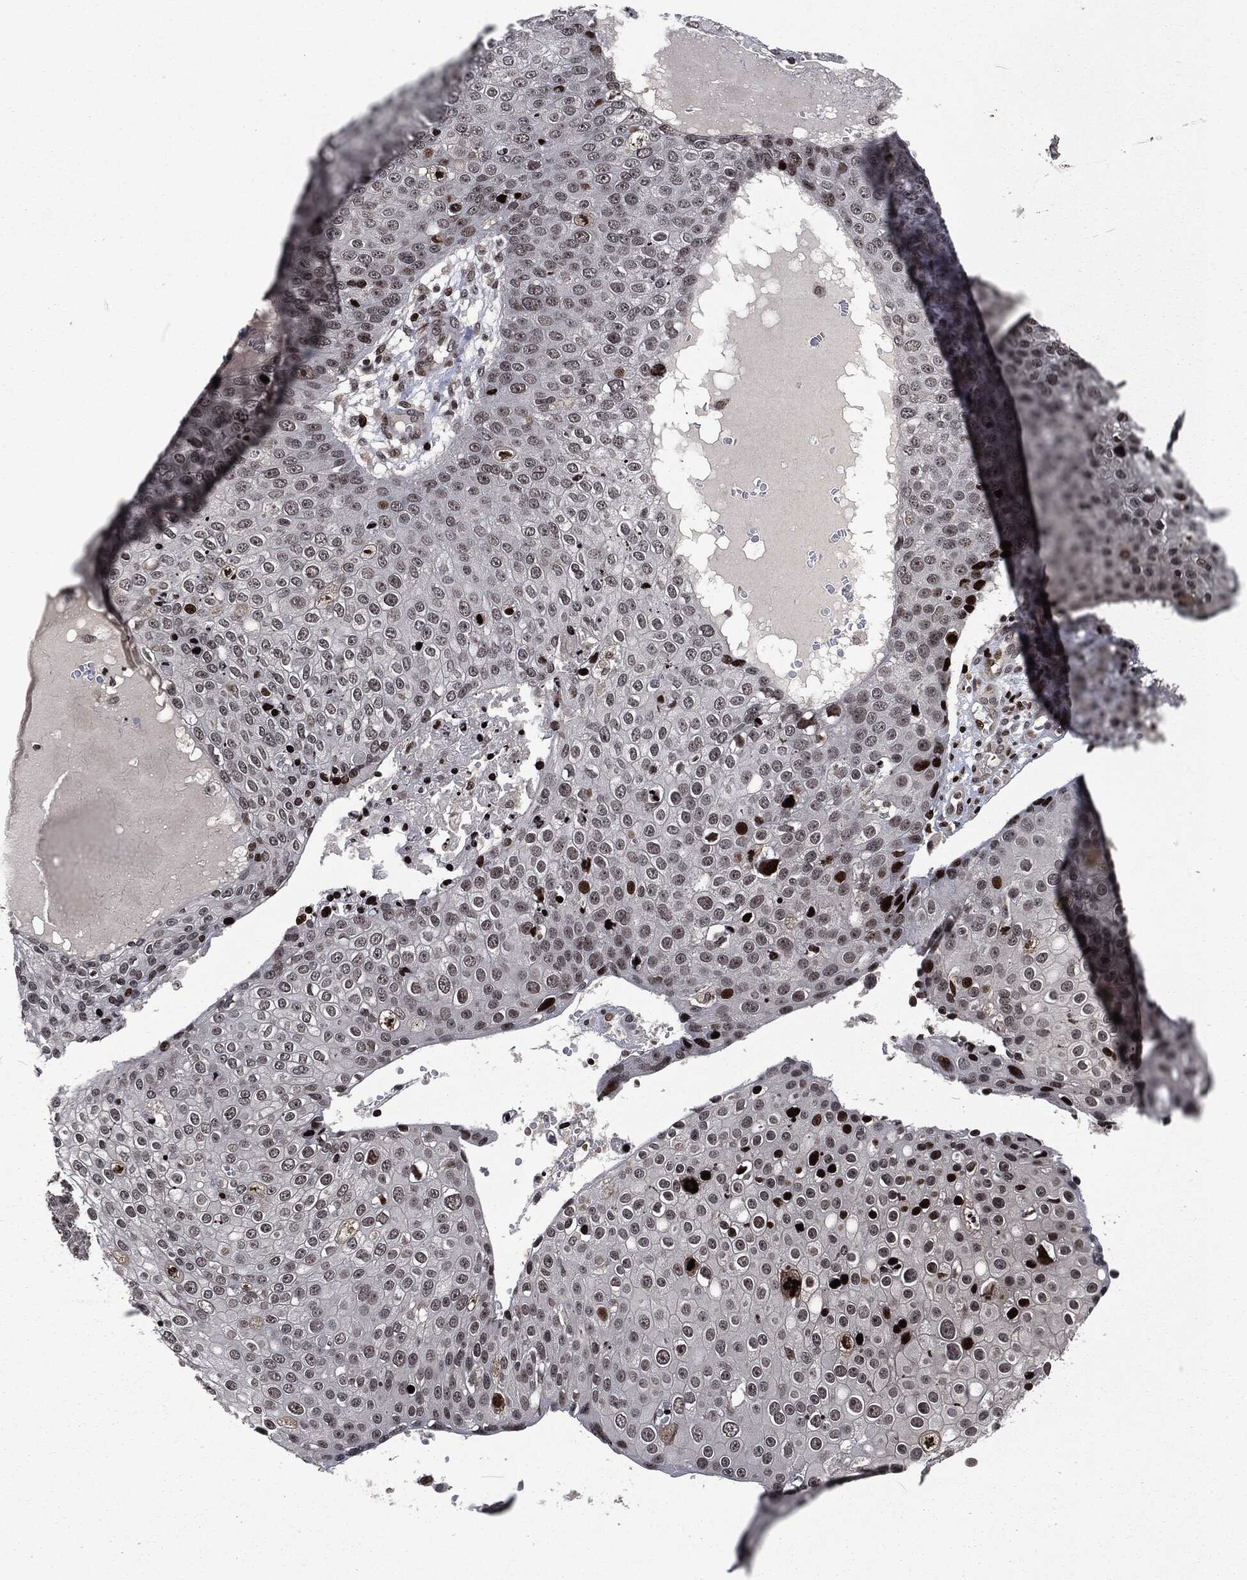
{"staining": {"intensity": "strong", "quantity": "<25%", "location": "nuclear"}, "tissue": "skin cancer", "cell_type": "Tumor cells", "image_type": "cancer", "snomed": [{"axis": "morphology", "description": "Squamous cell carcinoma, NOS"}, {"axis": "topography", "description": "Skin"}], "caption": "High-magnification brightfield microscopy of squamous cell carcinoma (skin) stained with DAB (brown) and counterstained with hematoxylin (blue). tumor cells exhibit strong nuclear expression is present in about<25% of cells. (IHC, brightfield microscopy, high magnification).", "gene": "EGFR", "patient": {"sex": "male", "age": 71}}